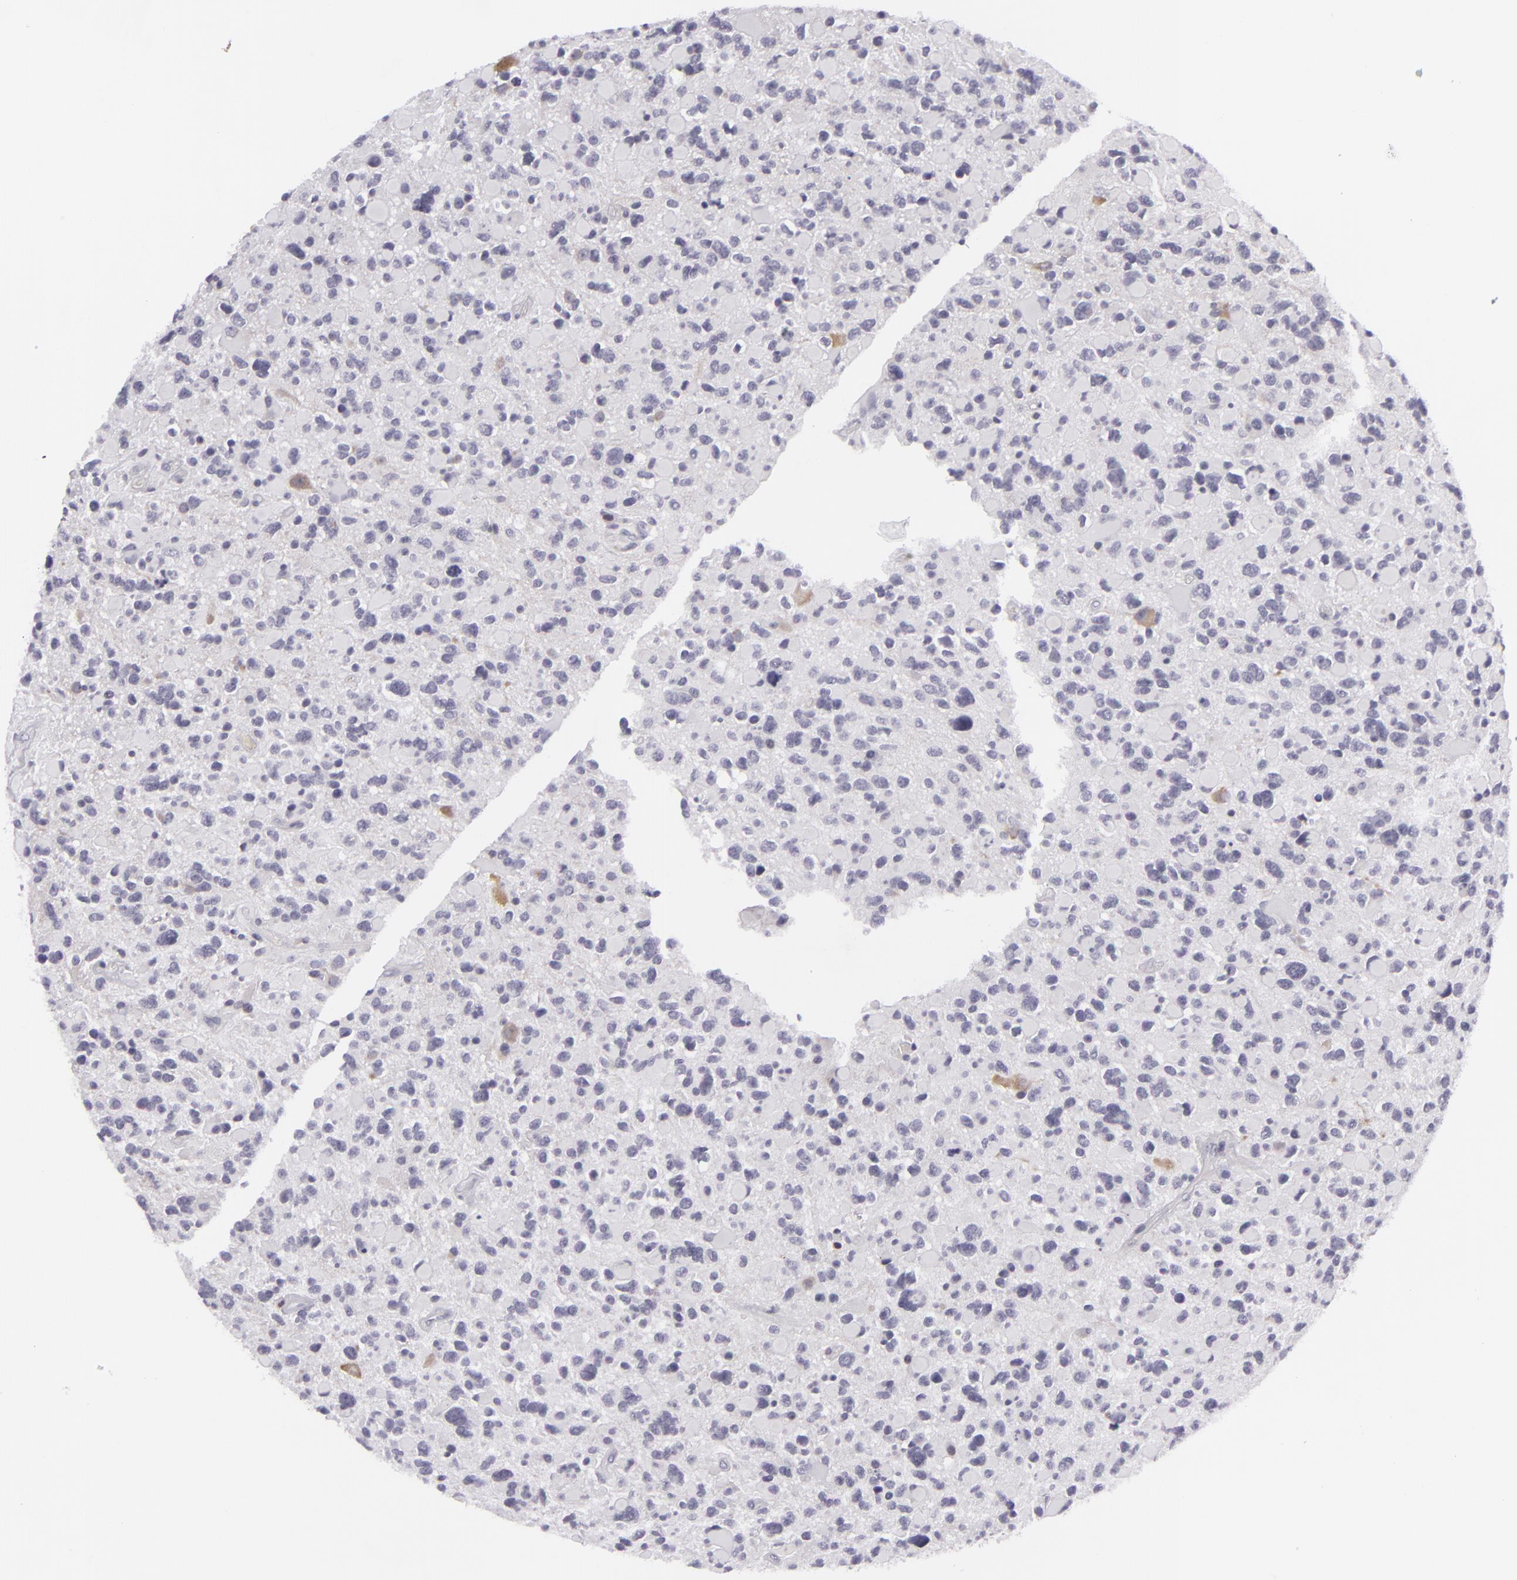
{"staining": {"intensity": "negative", "quantity": "none", "location": "none"}, "tissue": "glioma", "cell_type": "Tumor cells", "image_type": "cancer", "snomed": [{"axis": "morphology", "description": "Glioma, malignant, High grade"}, {"axis": "topography", "description": "Brain"}], "caption": "A micrograph of human glioma is negative for staining in tumor cells. The staining was performed using DAB (3,3'-diaminobenzidine) to visualize the protein expression in brown, while the nuclei were stained in blue with hematoxylin (Magnification: 20x).", "gene": "KCNAB2", "patient": {"sex": "female", "age": 37}}